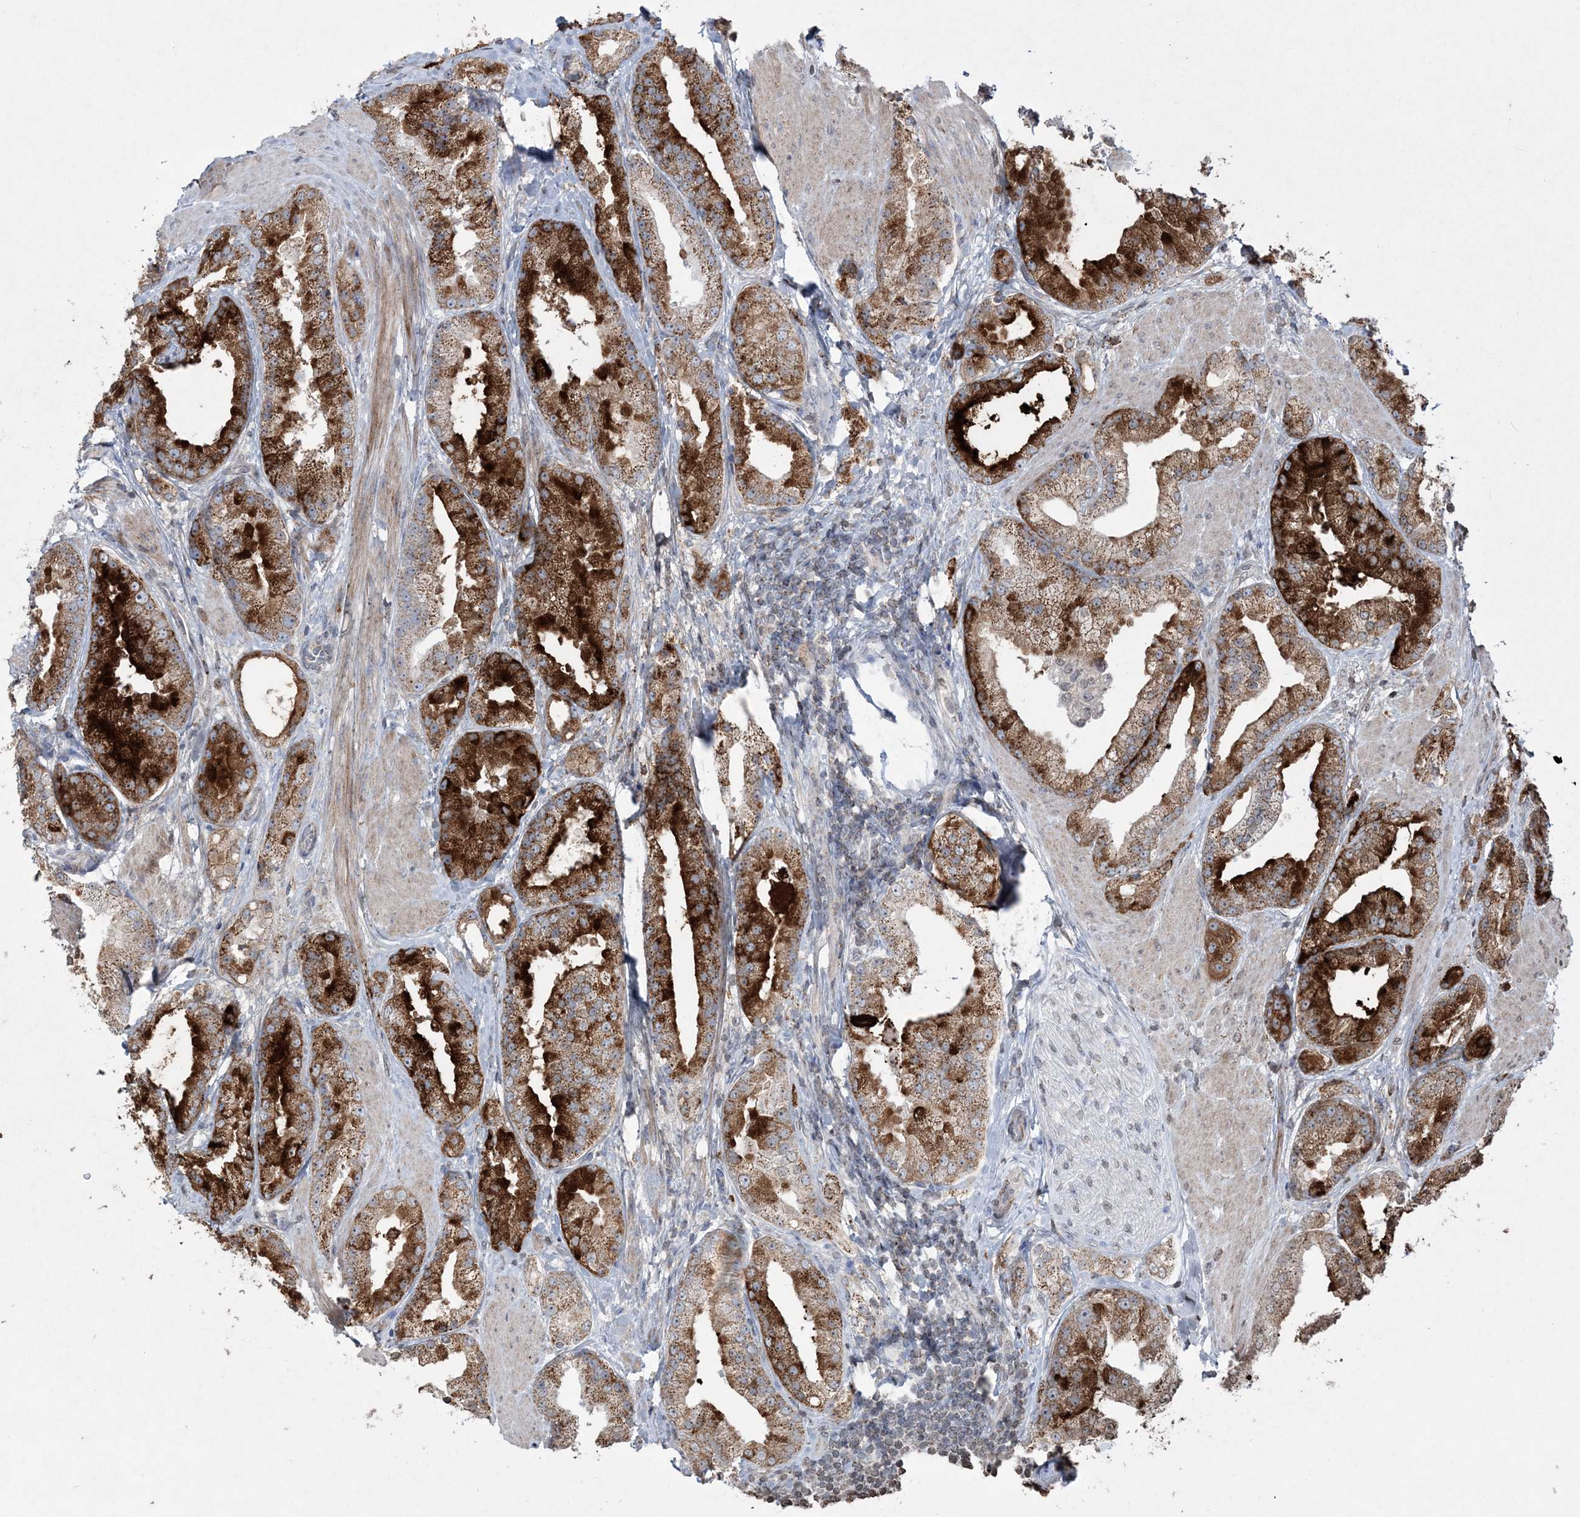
{"staining": {"intensity": "strong", "quantity": ">75%", "location": "cytoplasmic/membranous"}, "tissue": "prostate cancer", "cell_type": "Tumor cells", "image_type": "cancer", "snomed": [{"axis": "morphology", "description": "Adenocarcinoma, Low grade"}, {"axis": "topography", "description": "Prostate"}], "caption": "Strong cytoplasmic/membranous staining is appreciated in about >75% of tumor cells in prostate cancer.", "gene": "TTC7A", "patient": {"sex": "male", "age": 67}}